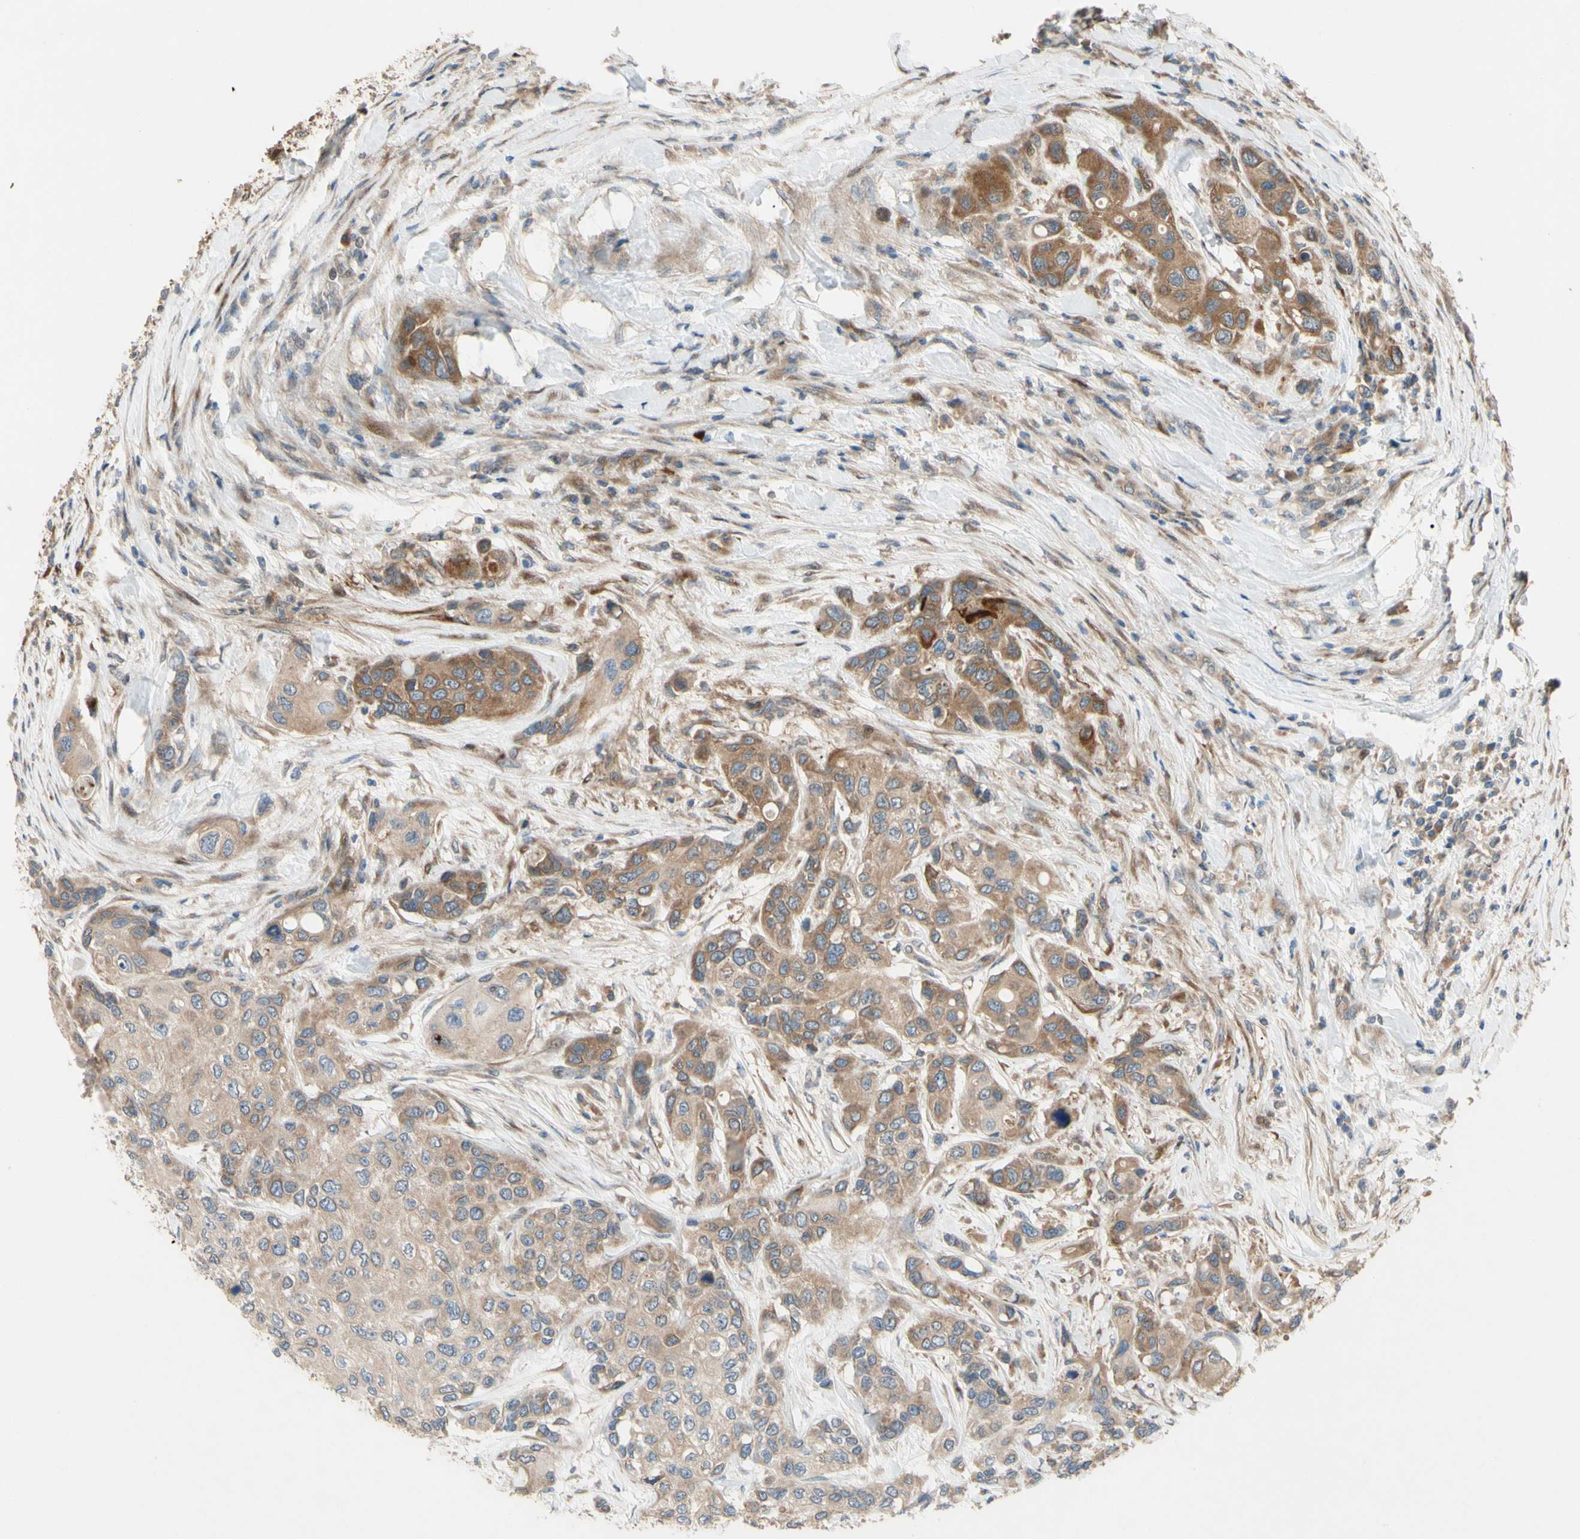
{"staining": {"intensity": "moderate", "quantity": ">75%", "location": "cytoplasmic/membranous"}, "tissue": "urothelial cancer", "cell_type": "Tumor cells", "image_type": "cancer", "snomed": [{"axis": "morphology", "description": "Urothelial carcinoma, High grade"}, {"axis": "topography", "description": "Urinary bladder"}], "caption": "Moderate cytoplasmic/membranous protein expression is present in about >75% of tumor cells in urothelial carcinoma (high-grade).", "gene": "SPTLC1", "patient": {"sex": "female", "age": 56}}